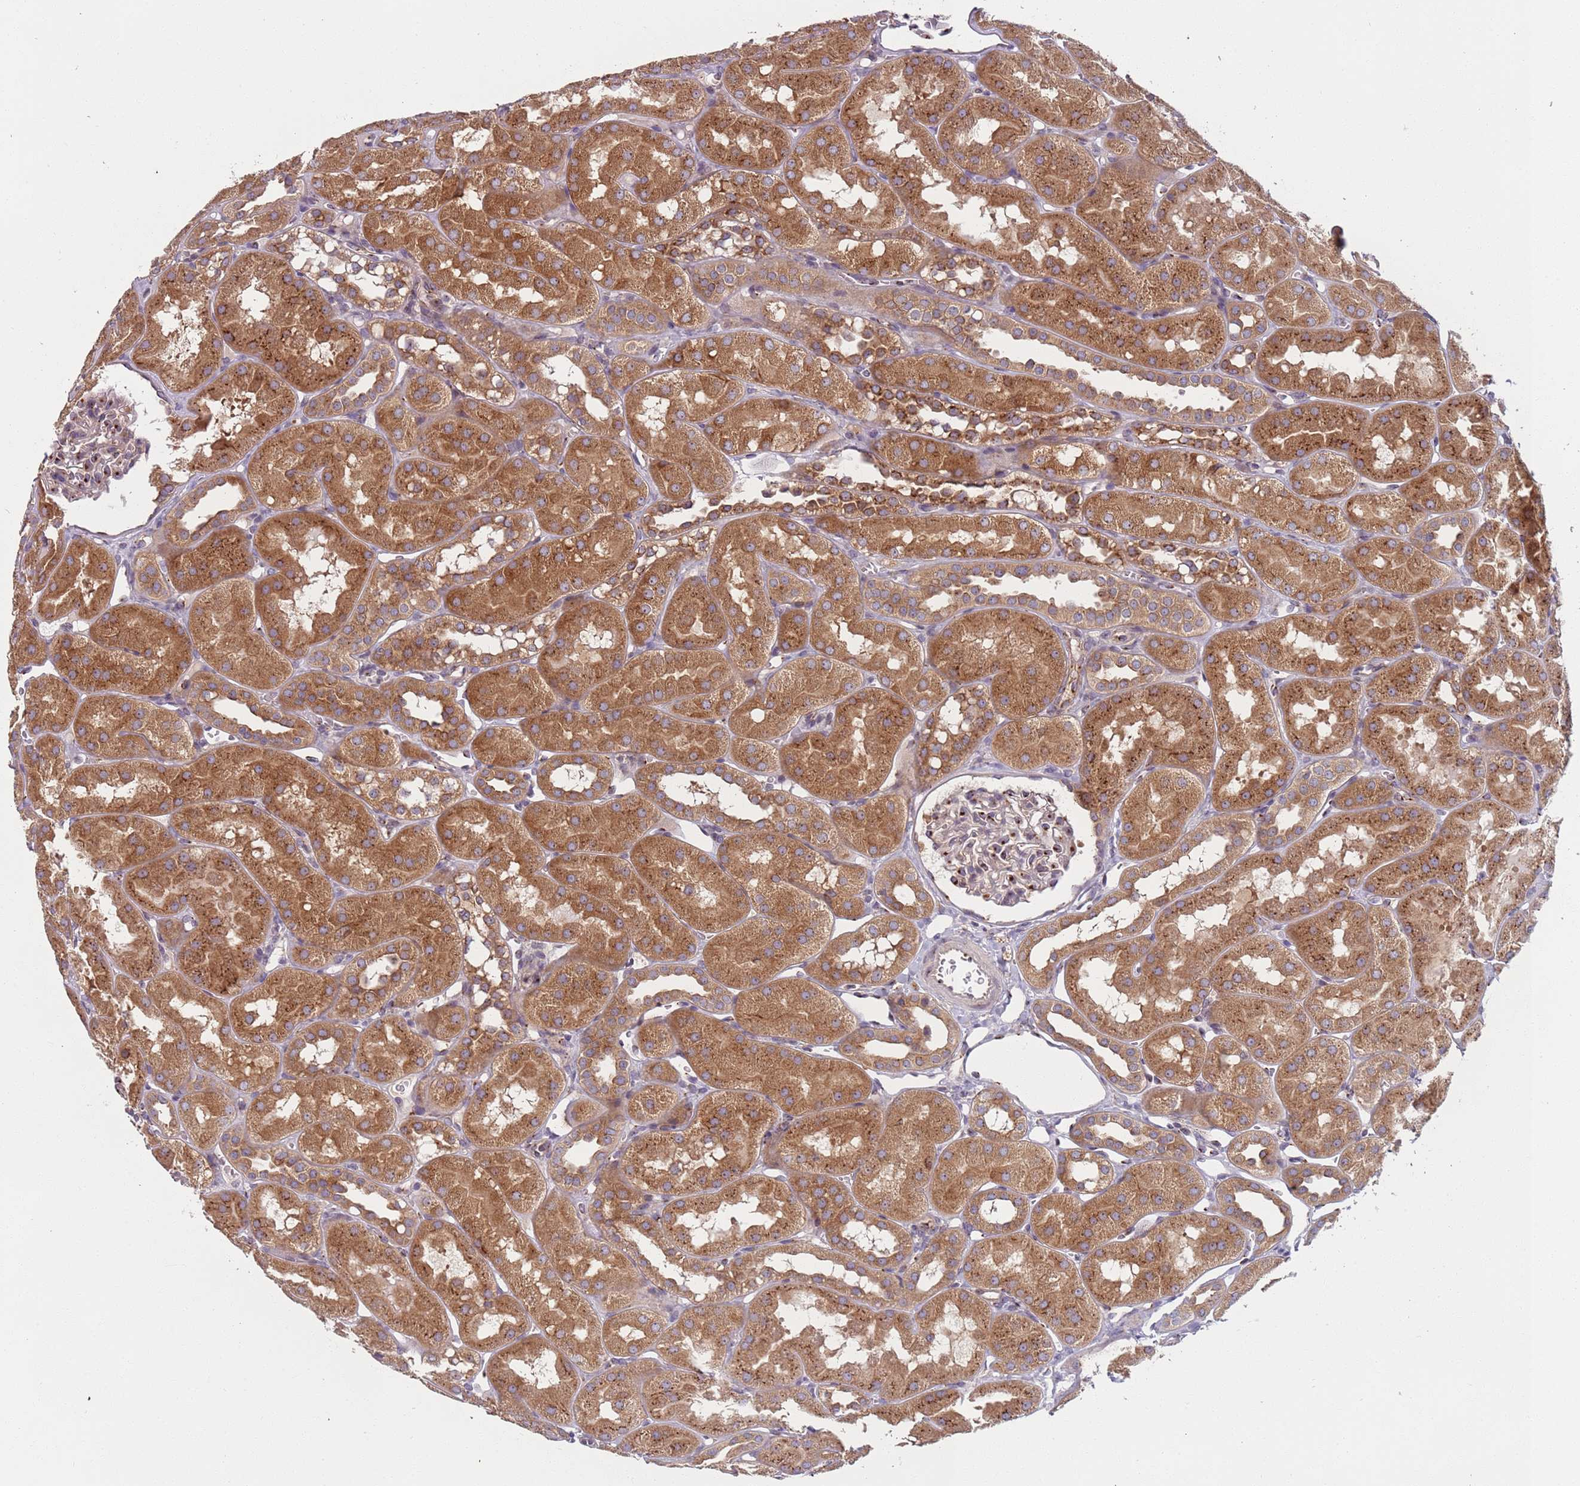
{"staining": {"intensity": "strong", "quantity": "25%-75%", "location": "cytoplasmic/membranous"}, "tissue": "kidney", "cell_type": "Cells in glomeruli", "image_type": "normal", "snomed": [{"axis": "morphology", "description": "Normal tissue, NOS"}, {"axis": "topography", "description": "Kidney"}, {"axis": "topography", "description": "Urinary bladder"}], "caption": "Kidney stained for a protein exhibits strong cytoplasmic/membranous positivity in cells in glomeruli. (DAB IHC, brown staining for protein, blue staining for nuclei).", "gene": "AKTIP", "patient": {"sex": "male", "age": 16}}